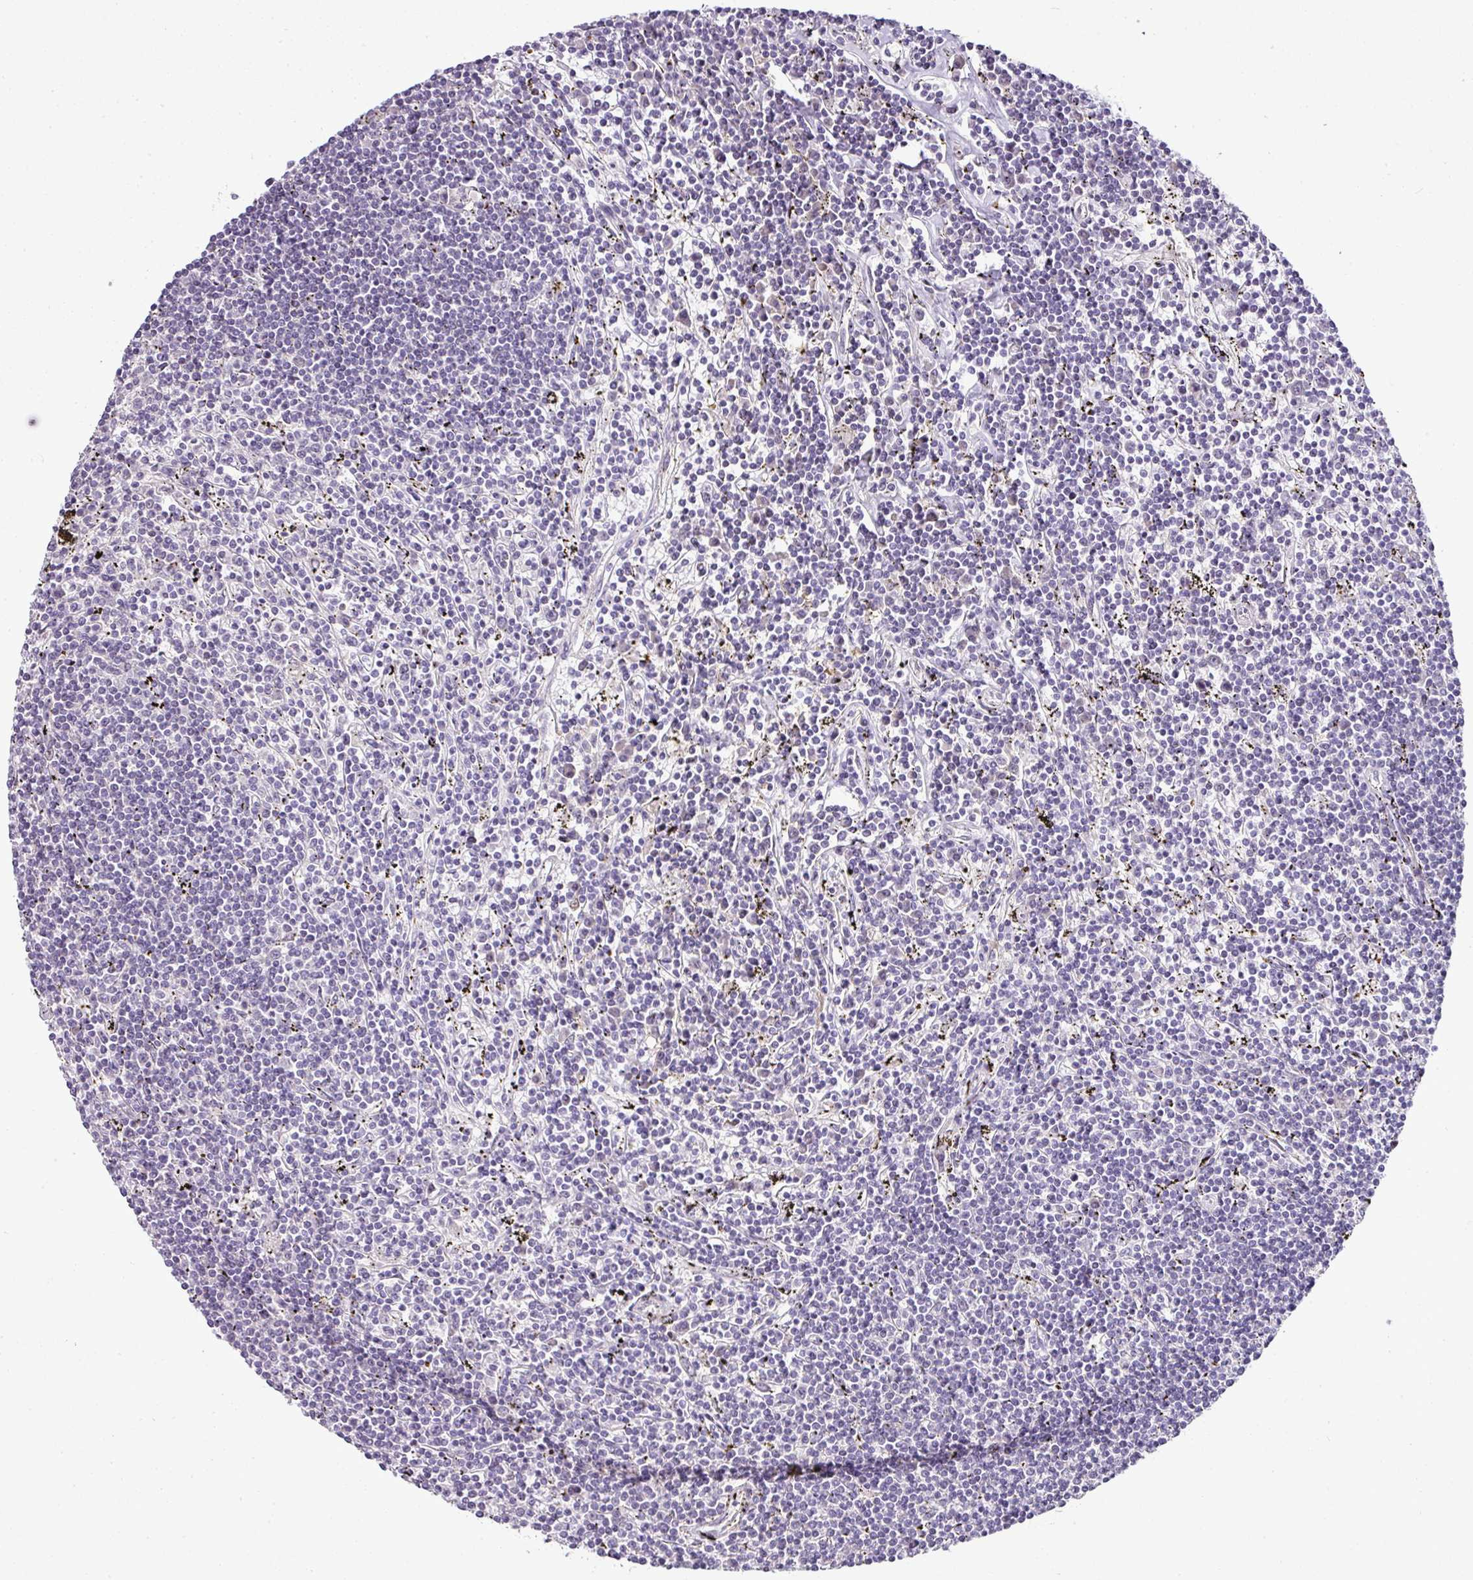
{"staining": {"intensity": "negative", "quantity": "none", "location": "none"}, "tissue": "lymphoma", "cell_type": "Tumor cells", "image_type": "cancer", "snomed": [{"axis": "morphology", "description": "Malignant lymphoma, non-Hodgkin's type, Low grade"}, {"axis": "topography", "description": "Spleen"}], "caption": "DAB (3,3'-diaminobenzidine) immunohistochemical staining of human lymphoma displays no significant positivity in tumor cells.", "gene": "TEX30", "patient": {"sex": "male", "age": 76}}